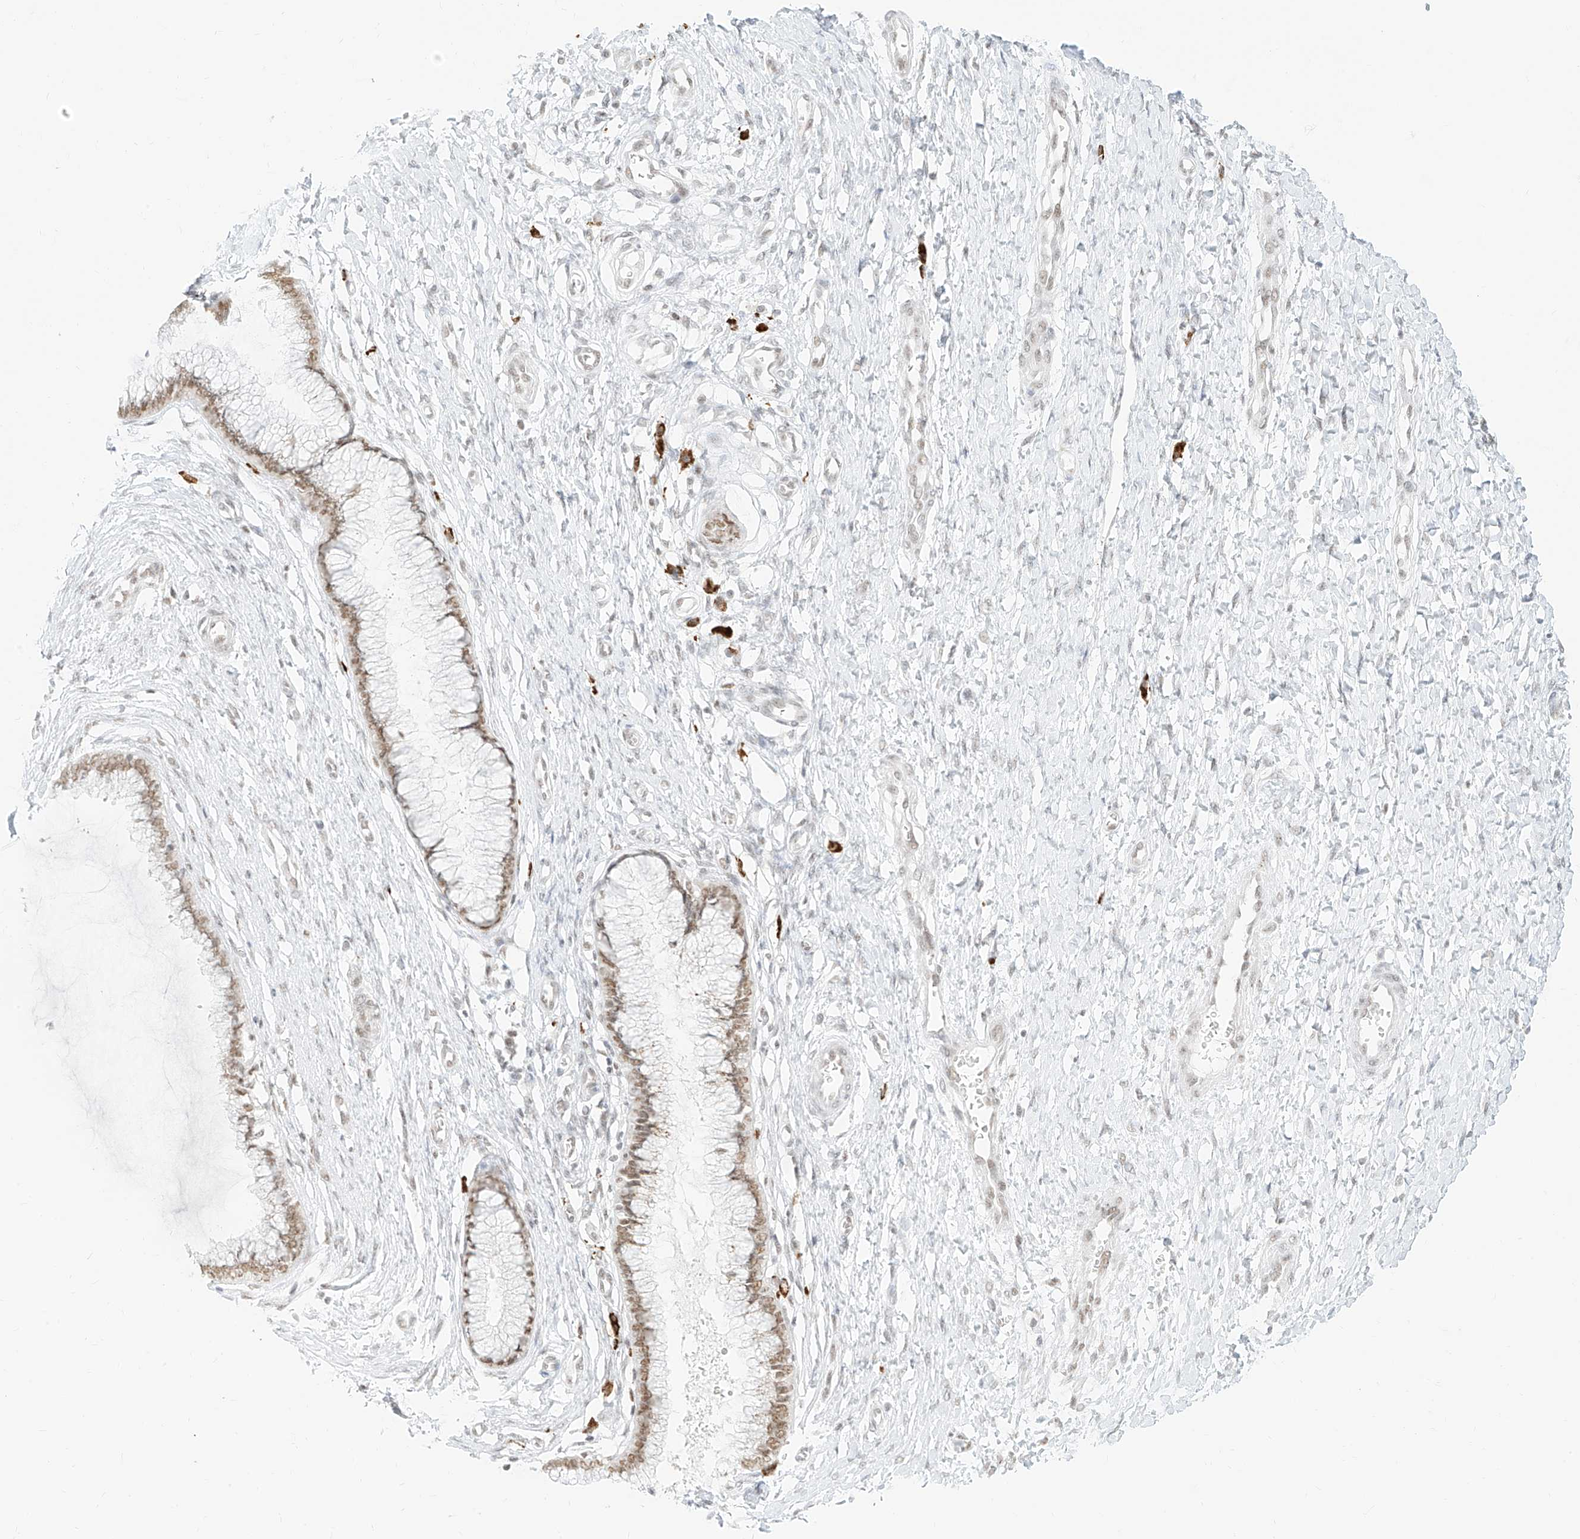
{"staining": {"intensity": "moderate", "quantity": ">75%", "location": "nuclear"}, "tissue": "cervix", "cell_type": "Glandular cells", "image_type": "normal", "snomed": [{"axis": "morphology", "description": "Normal tissue, NOS"}, {"axis": "topography", "description": "Cervix"}], "caption": "Immunohistochemistry (IHC) micrograph of unremarkable cervix: cervix stained using immunohistochemistry (IHC) demonstrates medium levels of moderate protein expression localized specifically in the nuclear of glandular cells, appearing as a nuclear brown color.", "gene": "SUPT5H", "patient": {"sex": "female", "age": 55}}